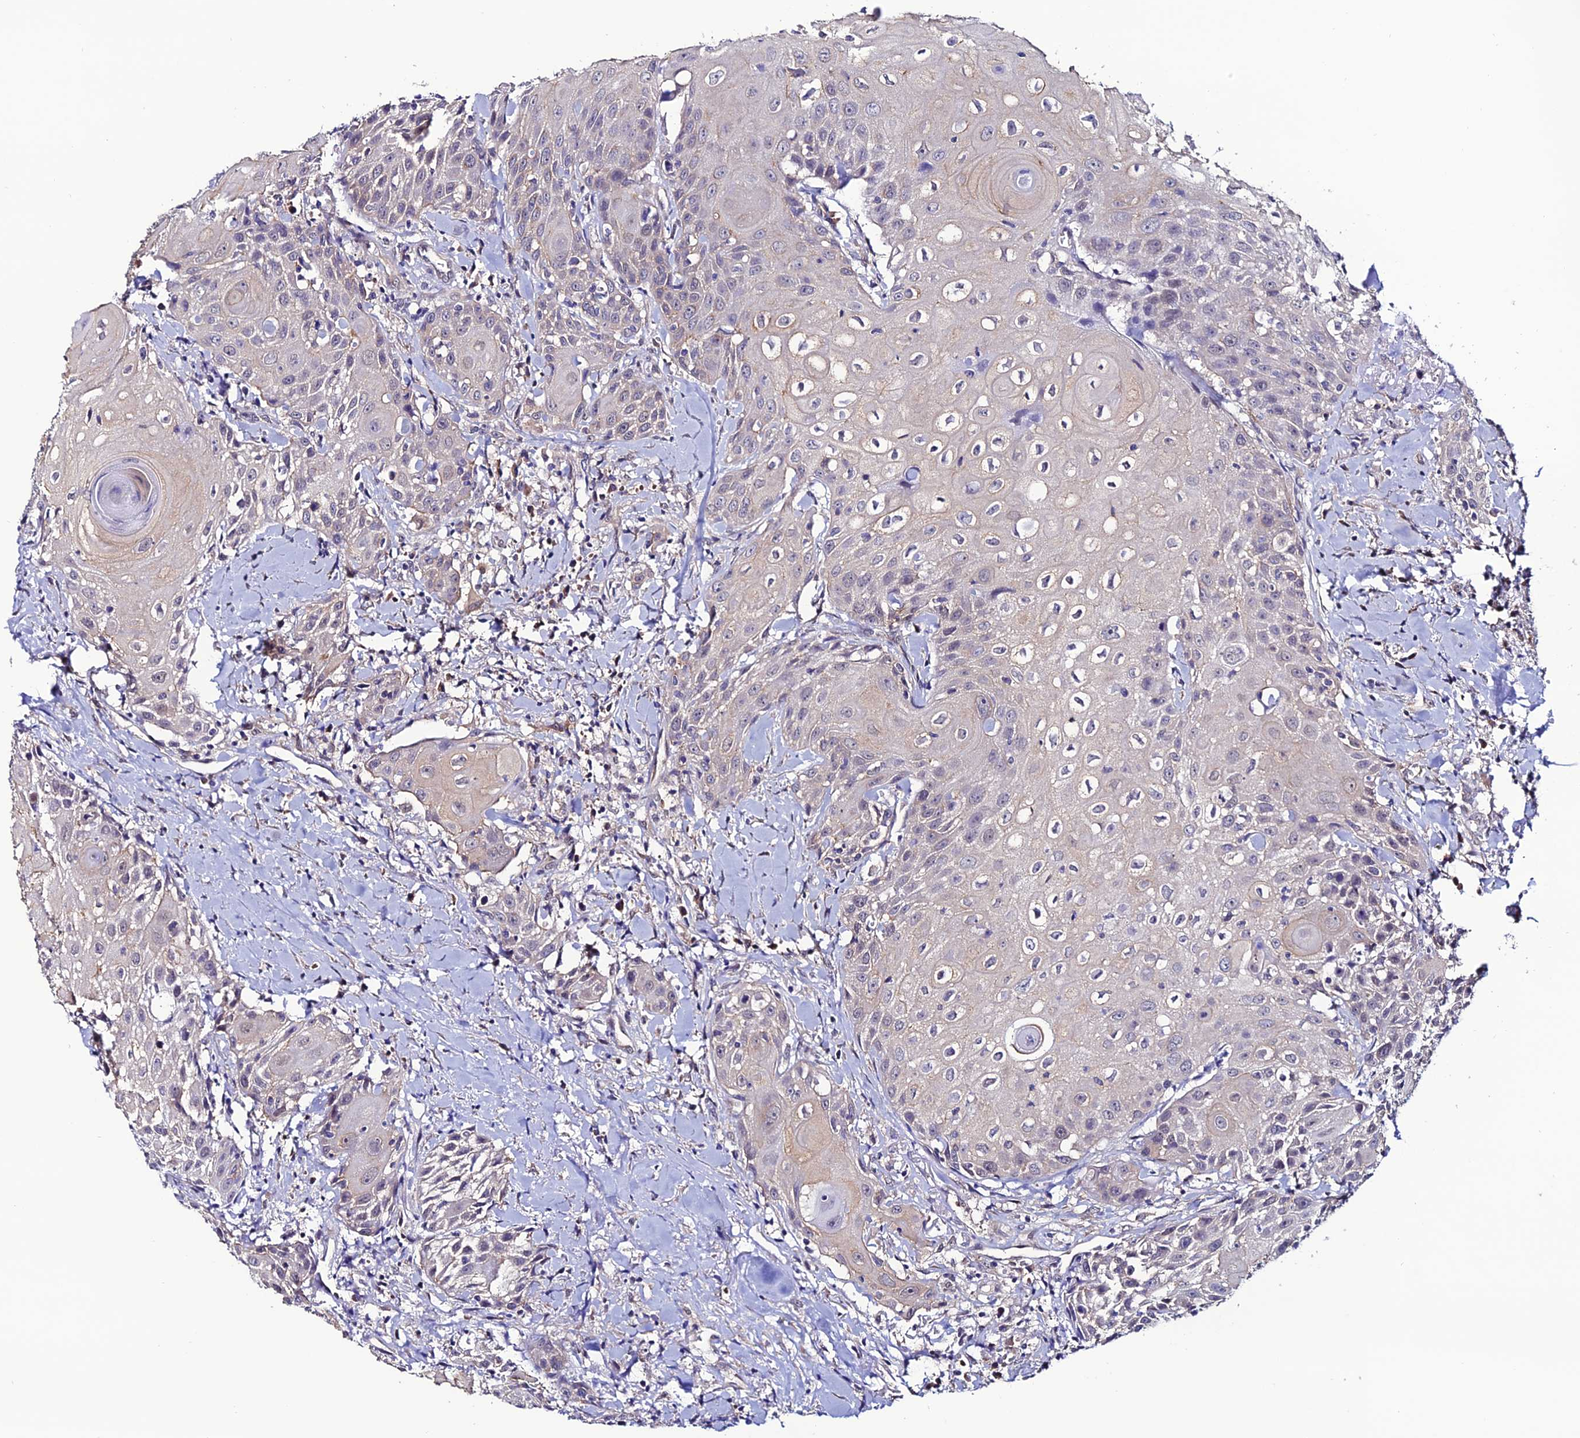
{"staining": {"intensity": "negative", "quantity": "none", "location": "none"}, "tissue": "head and neck cancer", "cell_type": "Tumor cells", "image_type": "cancer", "snomed": [{"axis": "morphology", "description": "Squamous cell carcinoma, NOS"}, {"axis": "topography", "description": "Oral tissue"}, {"axis": "topography", "description": "Head-Neck"}], "caption": "Immunohistochemical staining of human head and neck squamous cell carcinoma shows no significant expression in tumor cells. Brightfield microscopy of immunohistochemistry (IHC) stained with DAB (3,3'-diaminobenzidine) (brown) and hematoxylin (blue), captured at high magnification.", "gene": "FZD8", "patient": {"sex": "female", "age": 82}}